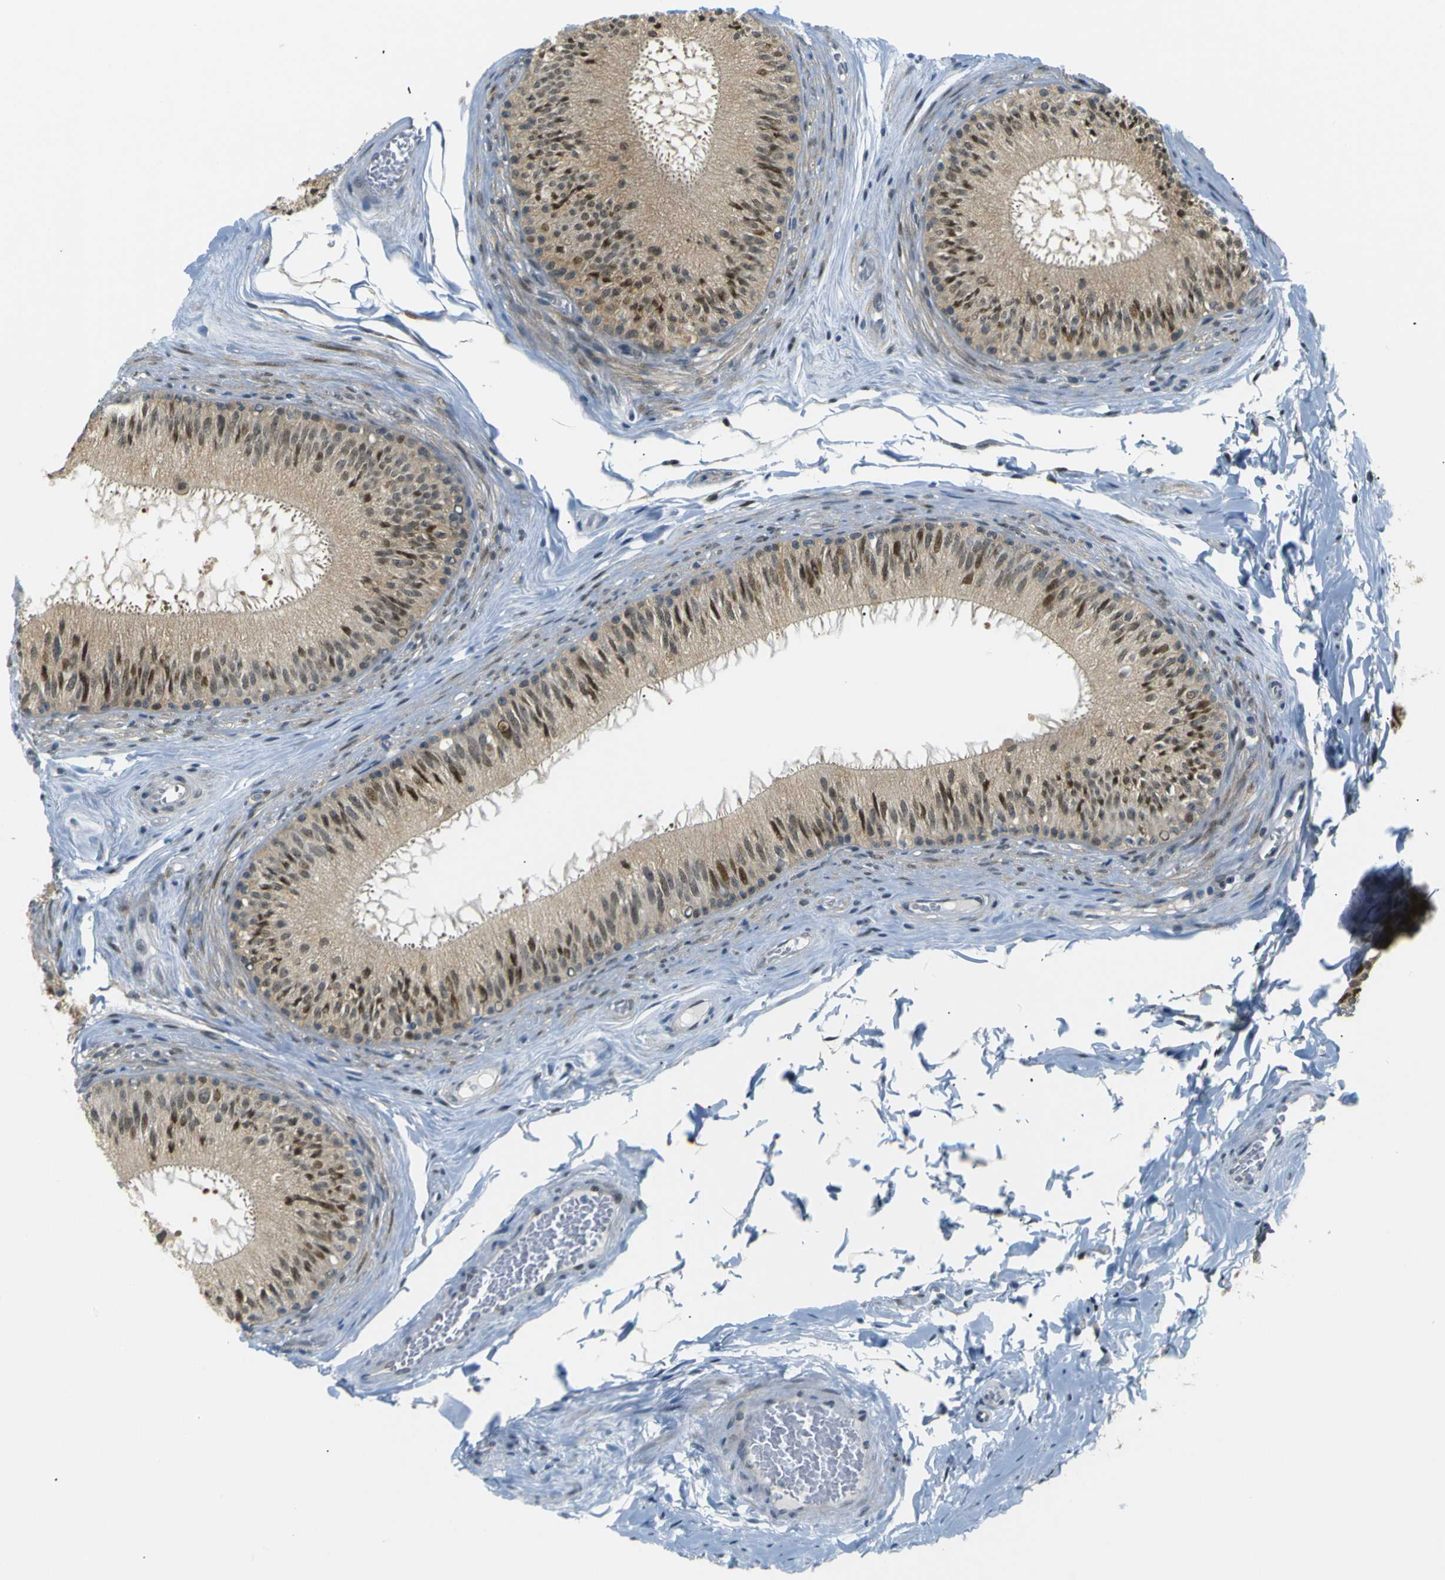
{"staining": {"intensity": "moderate", "quantity": ">75%", "location": "cytoplasmic/membranous,nuclear"}, "tissue": "epididymis", "cell_type": "Glandular cells", "image_type": "normal", "snomed": [{"axis": "morphology", "description": "Normal tissue, NOS"}, {"axis": "topography", "description": "Testis"}, {"axis": "topography", "description": "Epididymis"}], "caption": "A medium amount of moderate cytoplasmic/membranous,nuclear staining is identified in approximately >75% of glandular cells in unremarkable epididymis.", "gene": "SKP1", "patient": {"sex": "male", "age": 36}}